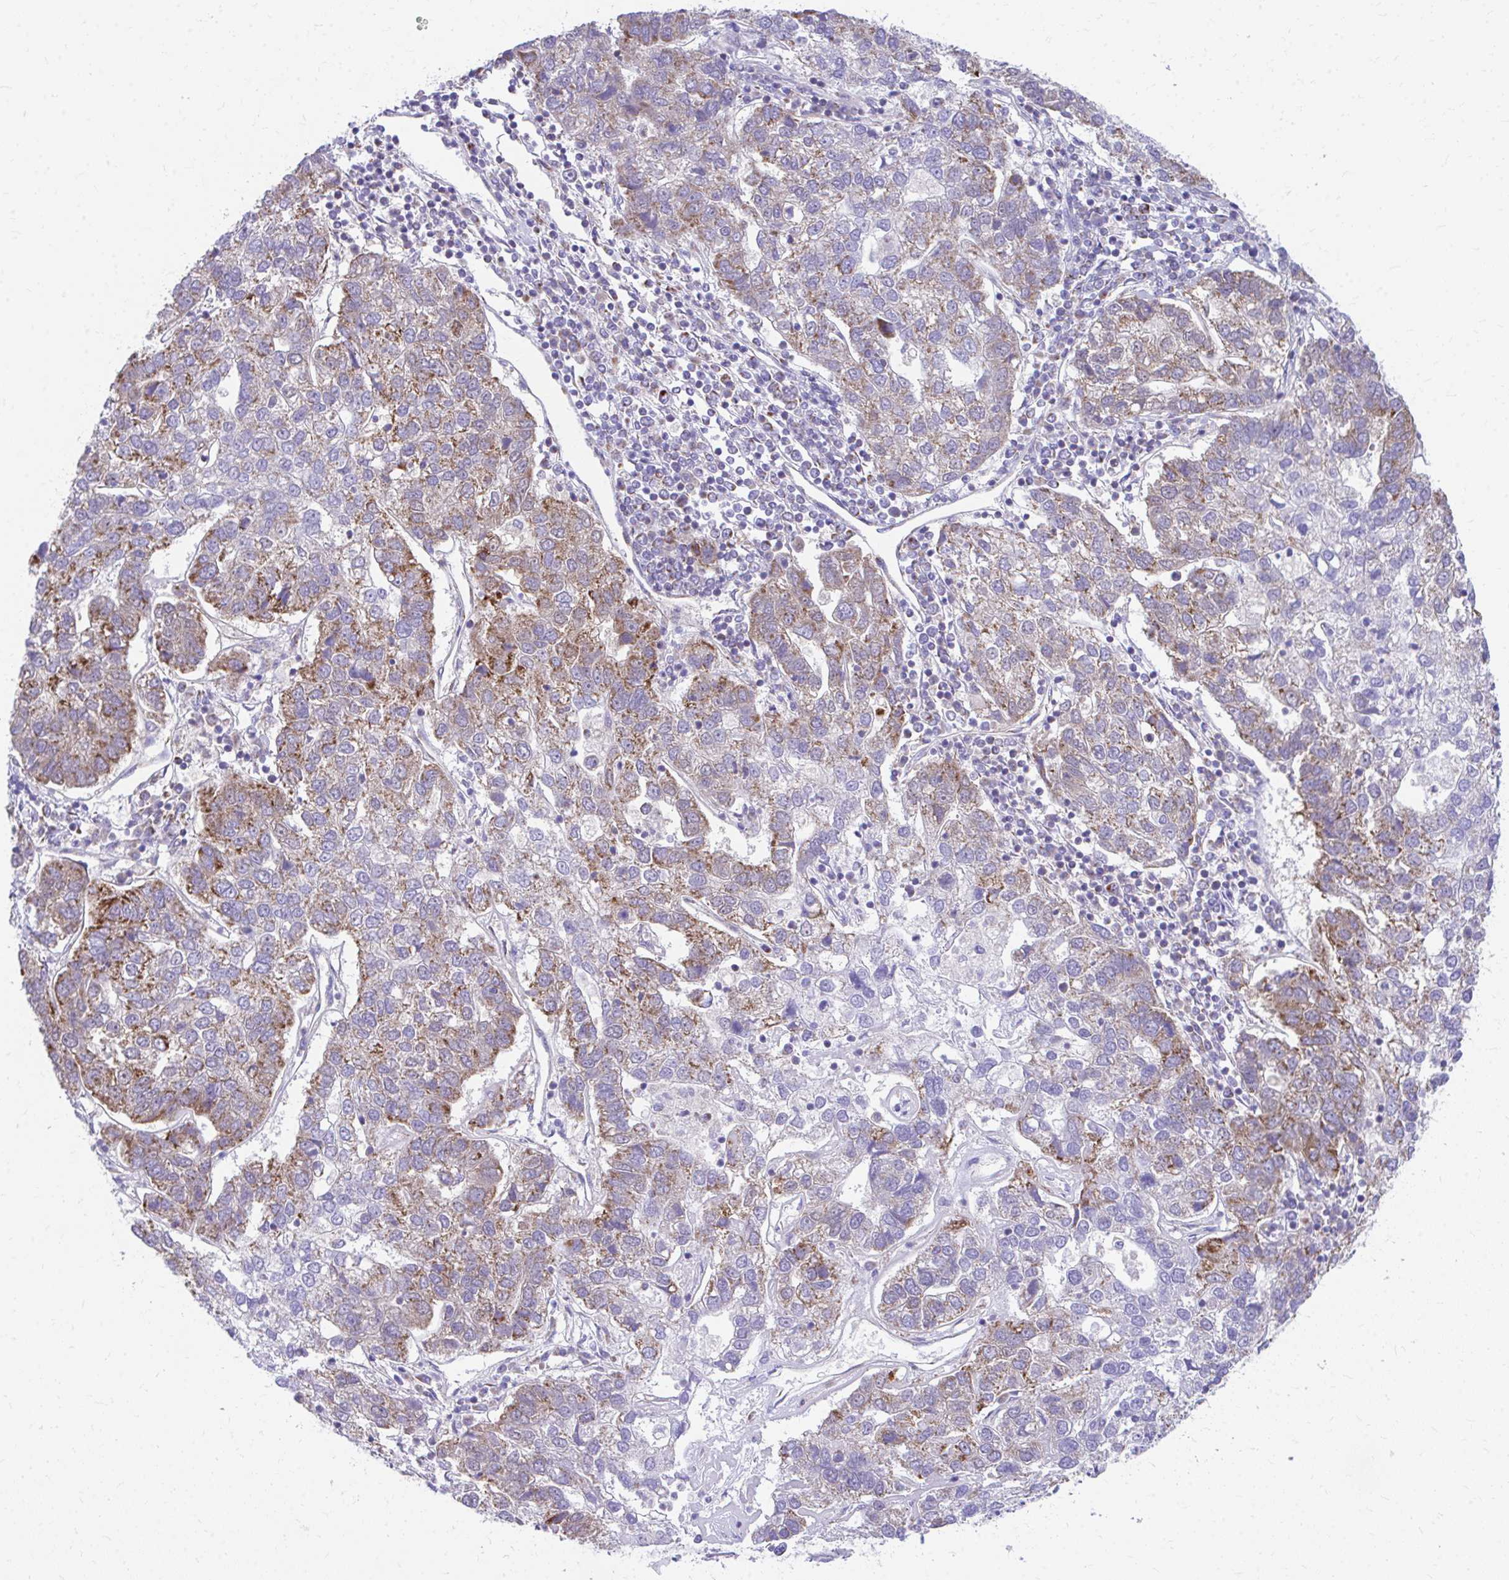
{"staining": {"intensity": "strong", "quantity": "25%-75%", "location": "cytoplasmic/membranous"}, "tissue": "pancreatic cancer", "cell_type": "Tumor cells", "image_type": "cancer", "snomed": [{"axis": "morphology", "description": "Adenocarcinoma, NOS"}, {"axis": "topography", "description": "Pancreas"}], "caption": "Adenocarcinoma (pancreatic) stained with a brown dye shows strong cytoplasmic/membranous positive staining in about 25%-75% of tumor cells.", "gene": "MRPL19", "patient": {"sex": "female", "age": 61}}